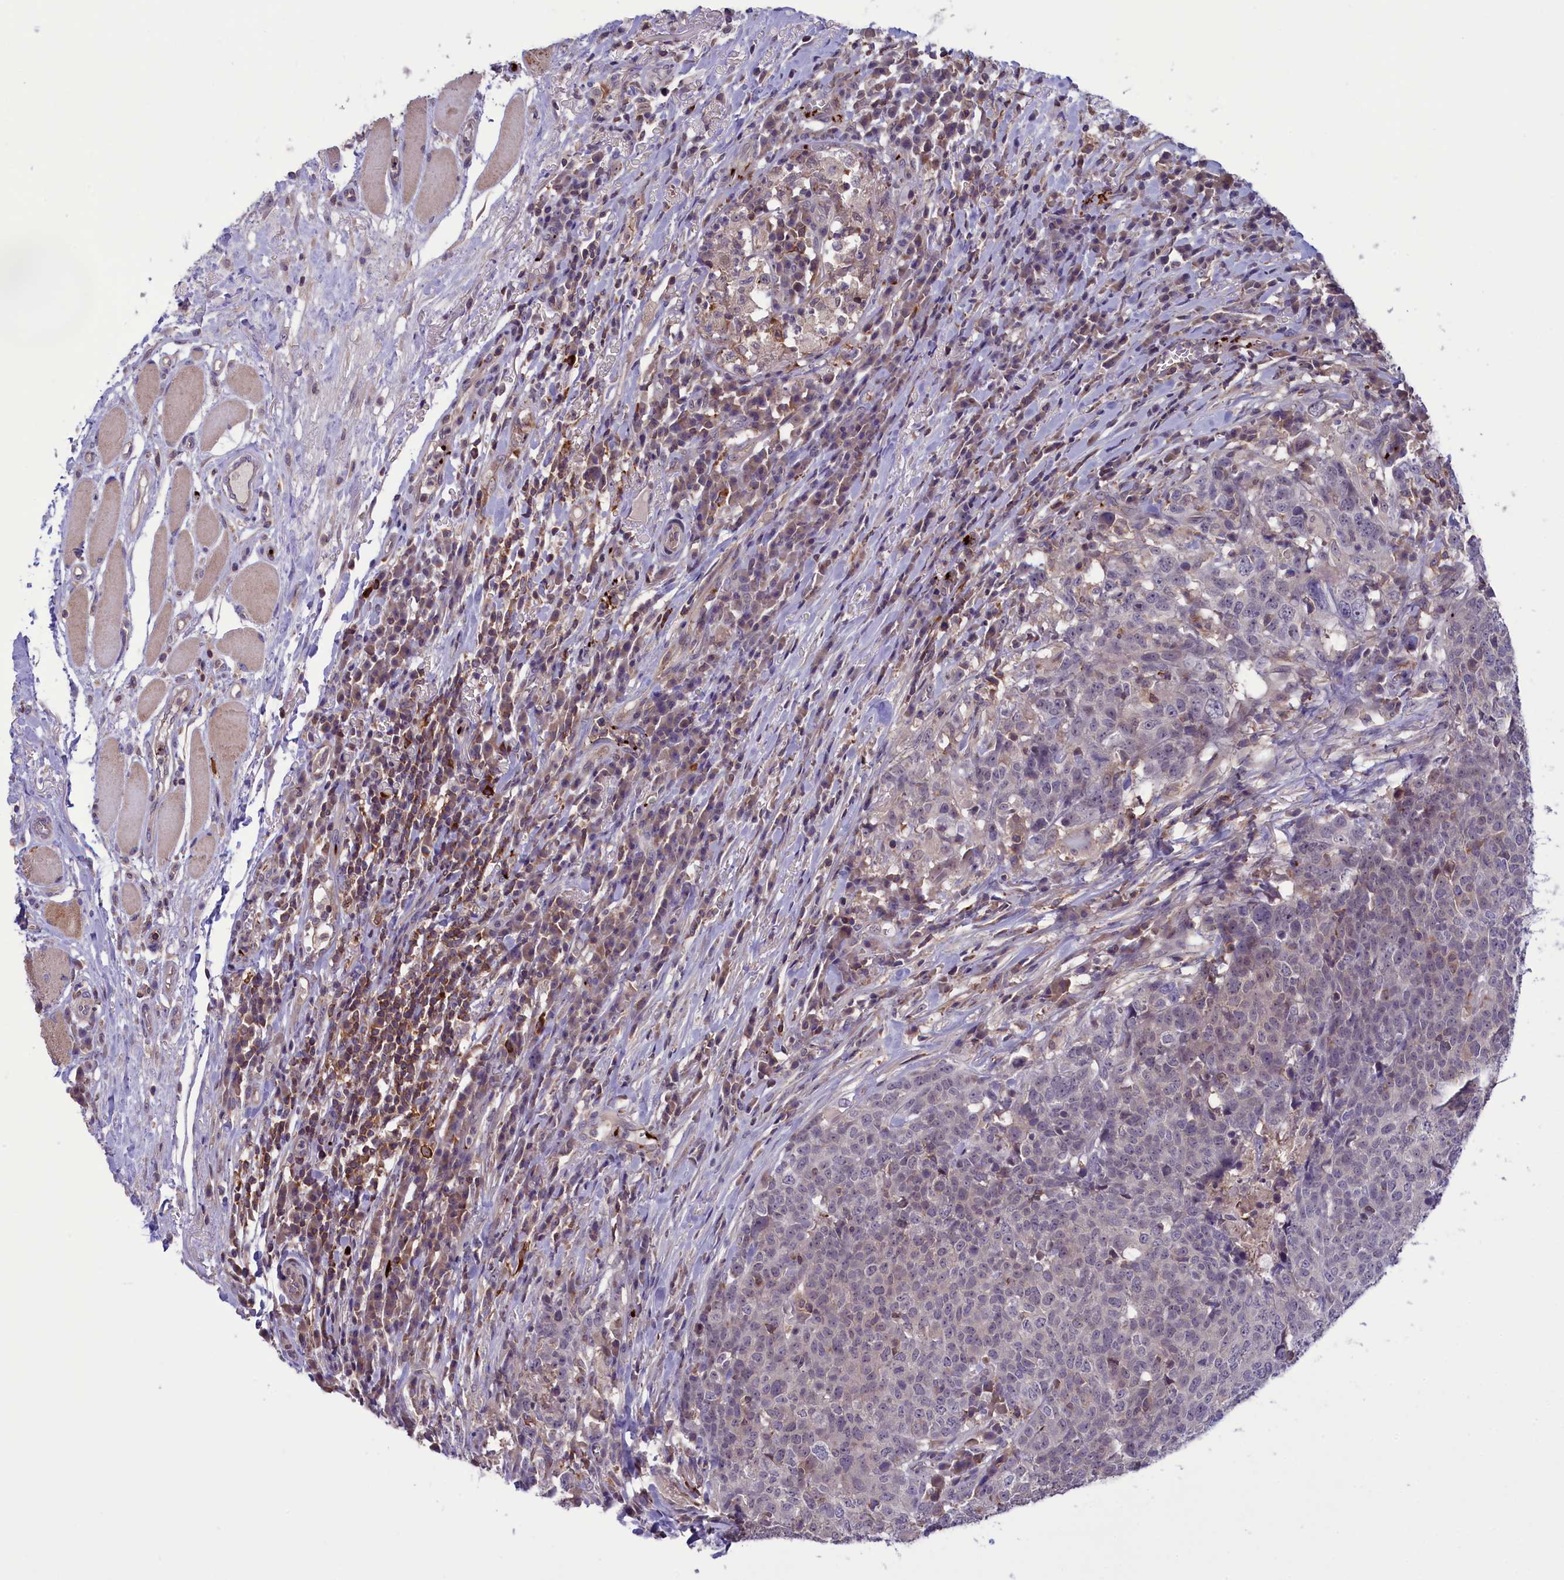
{"staining": {"intensity": "negative", "quantity": "none", "location": "none"}, "tissue": "head and neck cancer", "cell_type": "Tumor cells", "image_type": "cancer", "snomed": [{"axis": "morphology", "description": "Squamous cell carcinoma, NOS"}, {"axis": "topography", "description": "Head-Neck"}], "caption": "This is an immunohistochemistry histopathology image of human head and neck cancer (squamous cell carcinoma). There is no staining in tumor cells.", "gene": "HEATR3", "patient": {"sex": "male", "age": 66}}